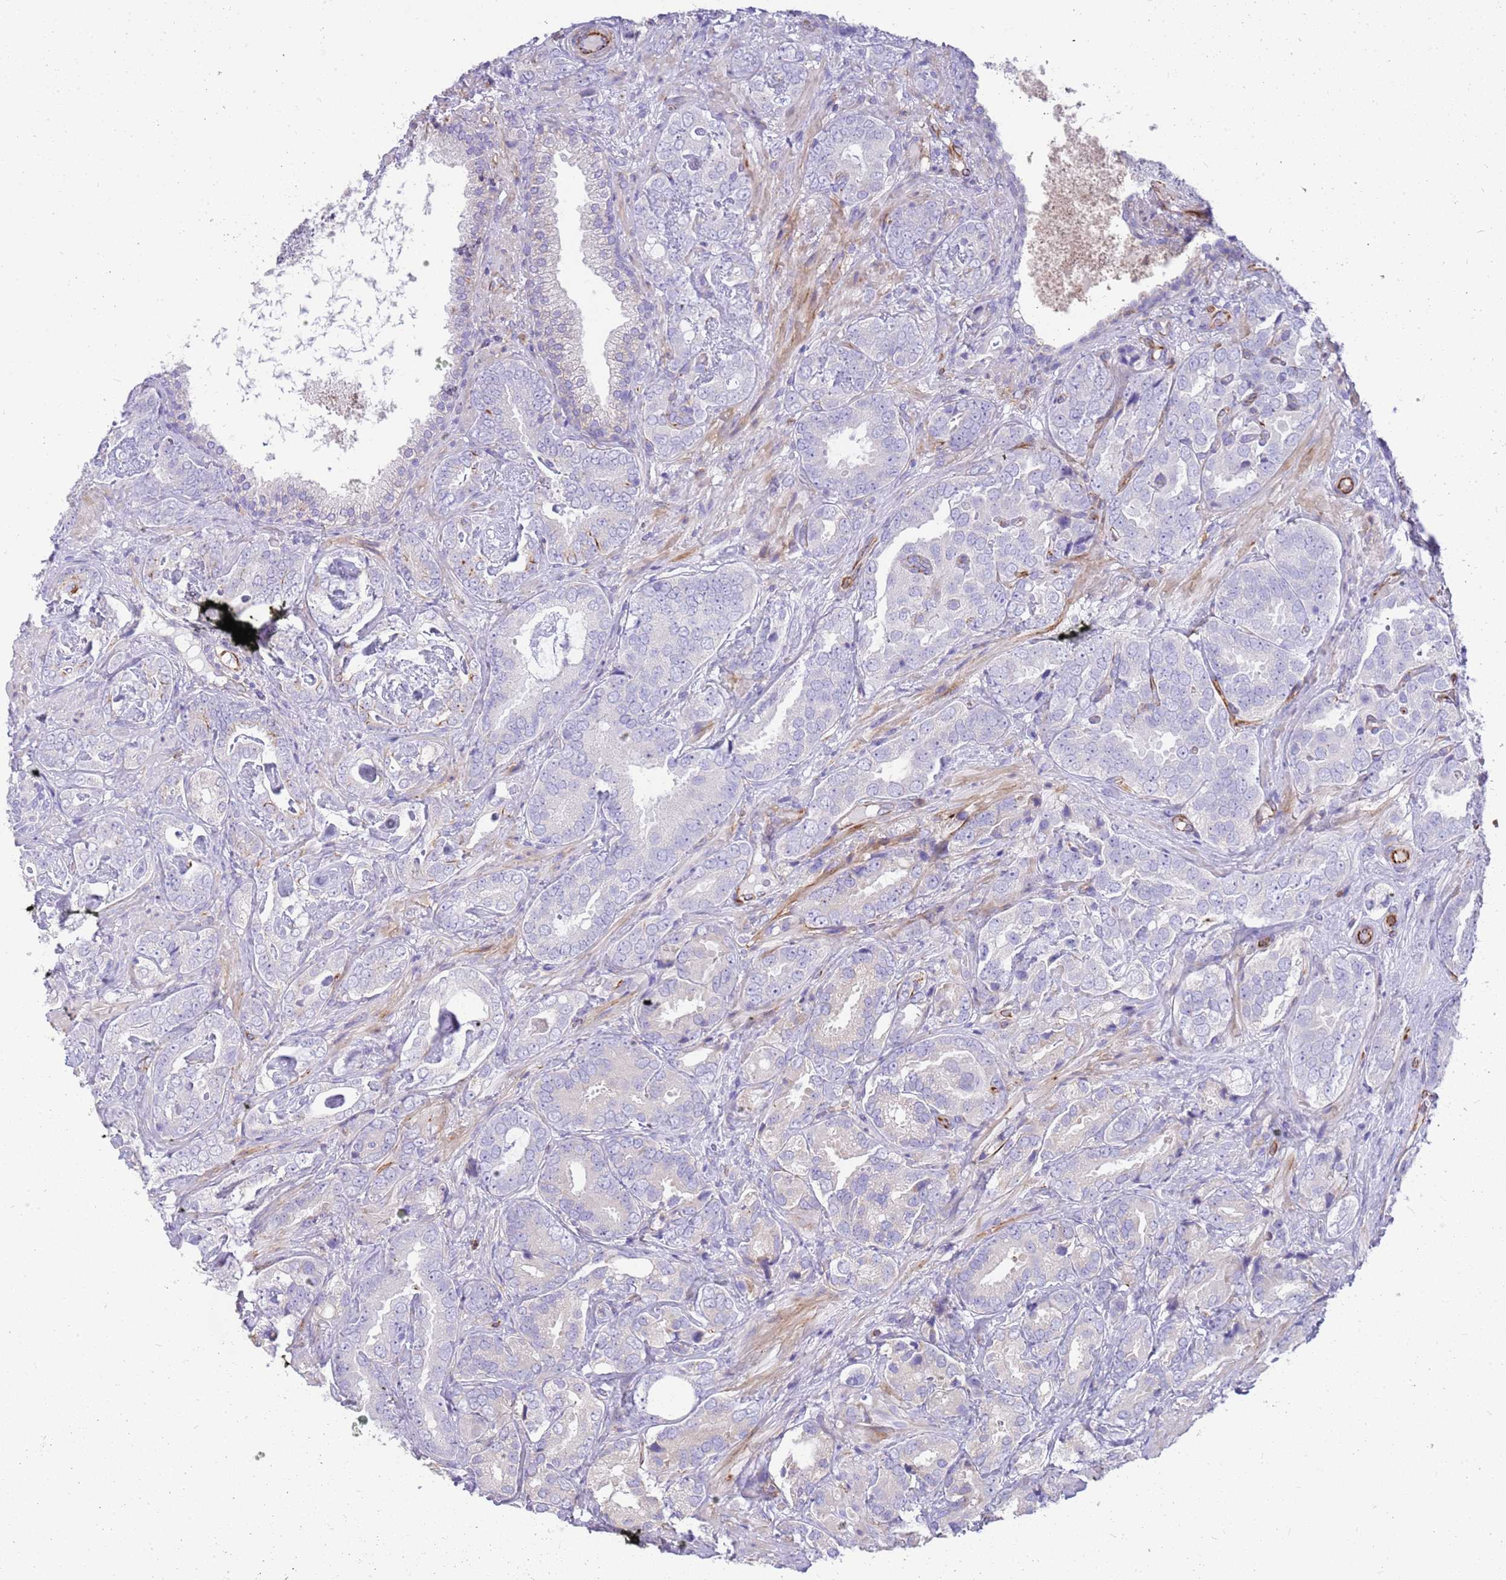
{"staining": {"intensity": "negative", "quantity": "none", "location": "none"}, "tissue": "prostate cancer", "cell_type": "Tumor cells", "image_type": "cancer", "snomed": [{"axis": "morphology", "description": "Adenocarcinoma, High grade"}, {"axis": "topography", "description": "Prostate"}], "caption": "Immunohistochemistry (IHC) photomicrograph of neoplastic tissue: high-grade adenocarcinoma (prostate) stained with DAB (3,3'-diaminobenzidine) reveals no significant protein staining in tumor cells.", "gene": "ZDHHC1", "patient": {"sex": "male", "age": 71}}